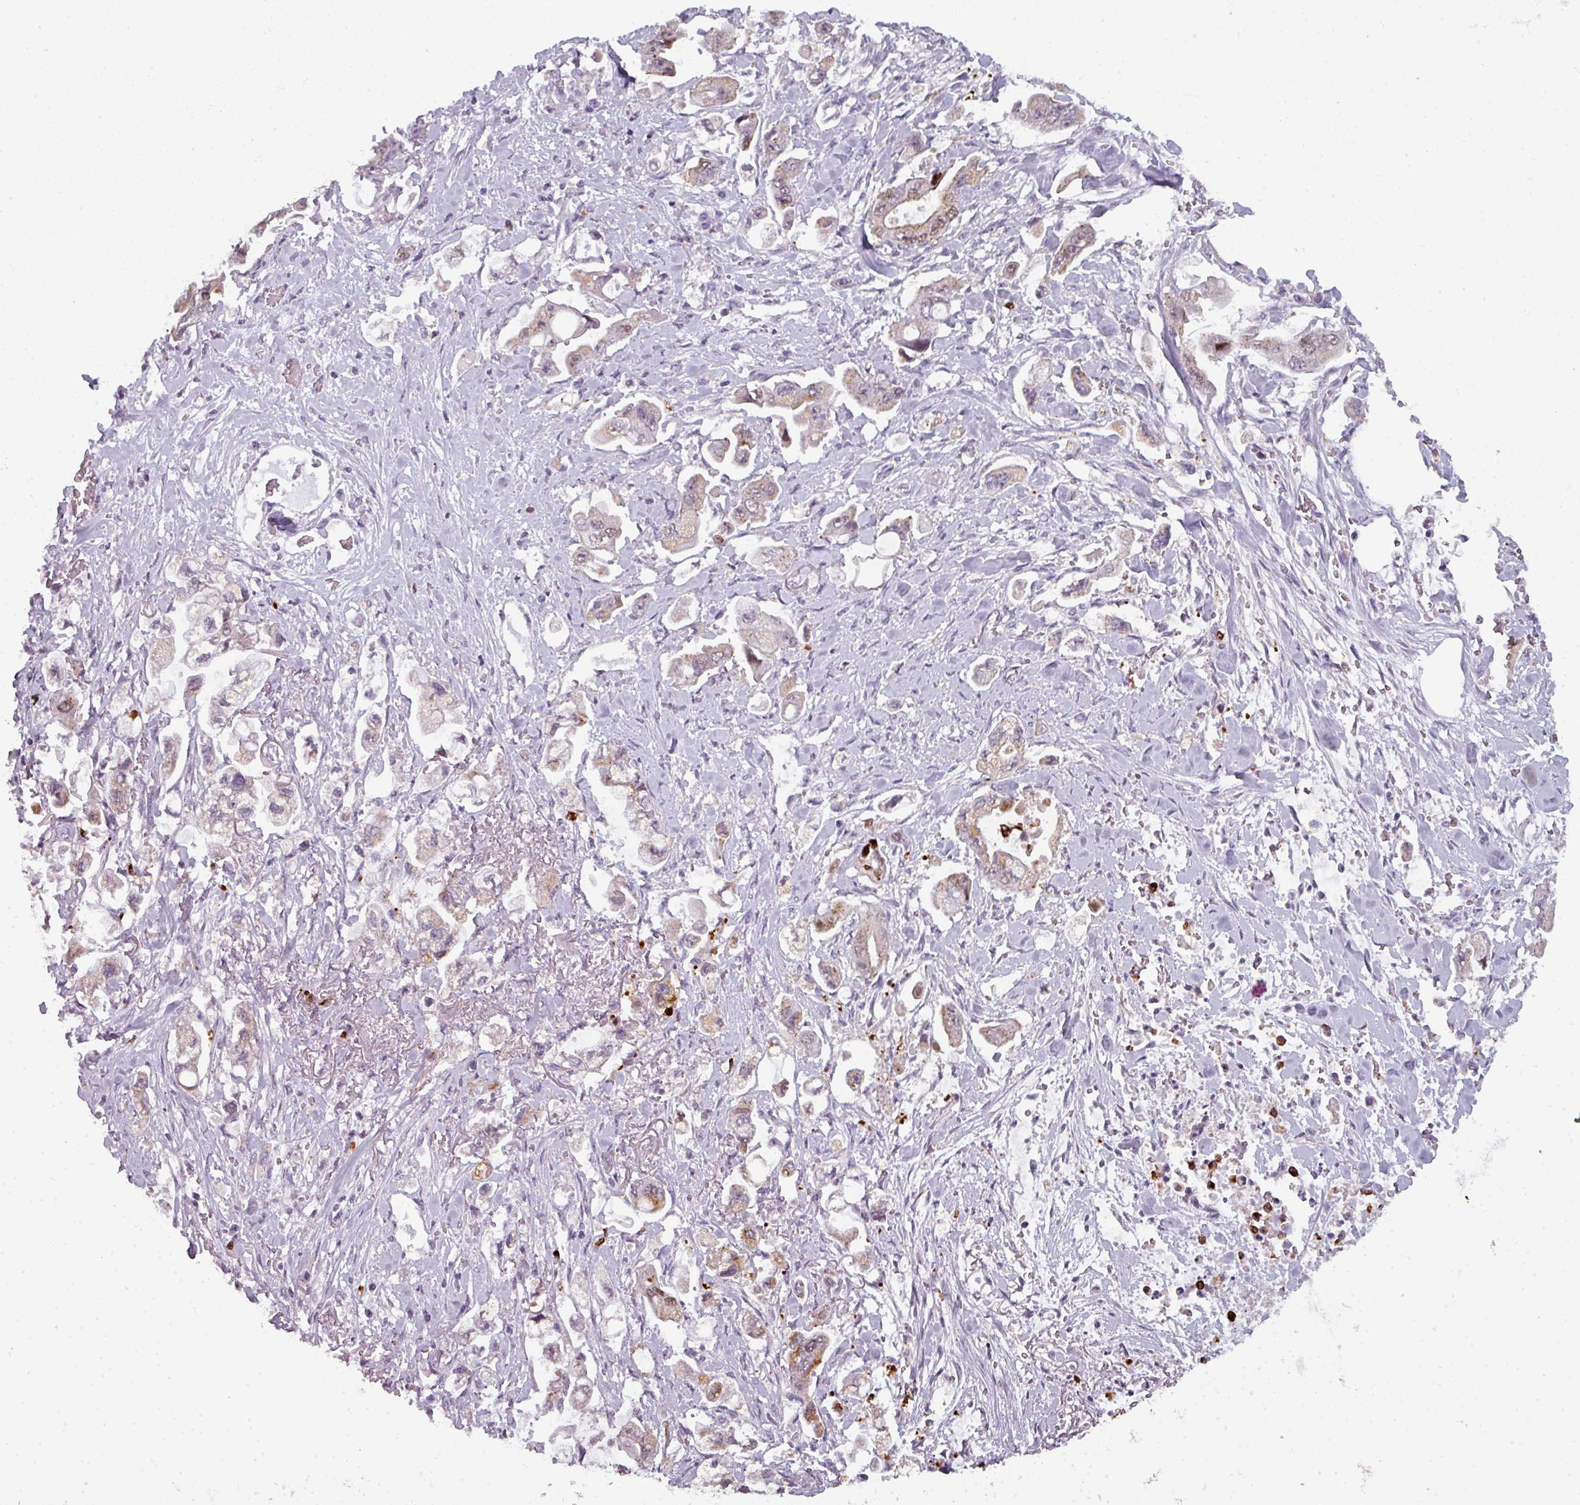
{"staining": {"intensity": "moderate", "quantity": "<25%", "location": "cytoplasmic/membranous,nuclear"}, "tissue": "stomach cancer", "cell_type": "Tumor cells", "image_type": "cancer", "snomed": [{"axis": "morphology", "description": "Adenocarcinoma, NOS"}, {"axis": "topography", "description": "Stomach"}], "caption": "DAB (3,3'-diaminobenzidine) immunohistochemical staining of stomach adenocarcinoma reveals moderate cytoplasmic/membranous and nuclear protein positivity in about <25% of tumor cells.", "gene": "TMEFF1", "patient": {"sex": "male", "age": 62}}